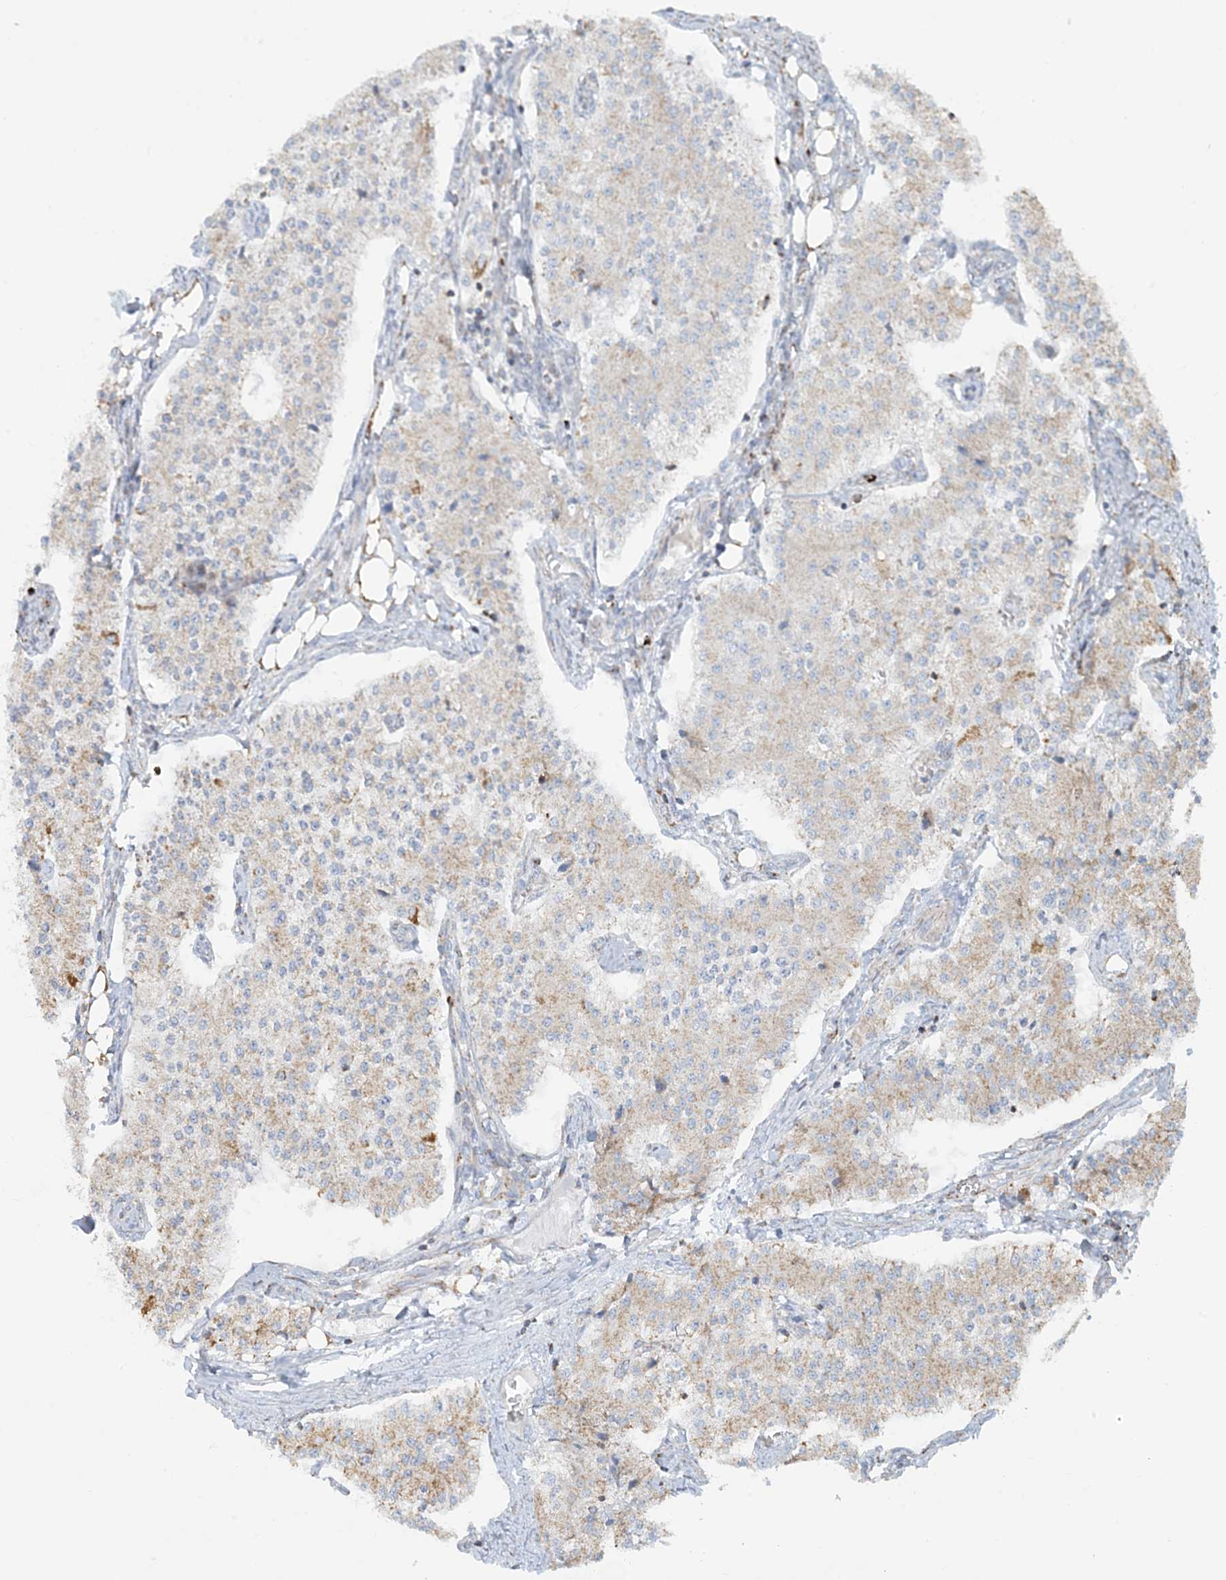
{"staining": {"intensity": "weak", "quantity": "25%-75%", "location": "cytoplasmic/membranous"}, "tissue": "carcinoid", "cell_type": "Tumor cells", "image_type": "cancer", "snomed": [{"axis": "morphology", "description": "Carcinoid, malignant, NOS"}, {"axis": "topography", "description": "Colon"}], "caption": "Carcinoid stained with DAB (3,3'-diaminobenzidine) immunohistochemistry shows low levels of weak cytoplasmic/membranous positivity in about 25%-75% of tumor cells. The staining was performed using DAB (3,3'-diaminobenzidine), with brown indicating positive protein expression. Nuclei are stained blue with hematoxylin.", "gene": "BEND4", "patient": {"sex": "female", "age": 52}}